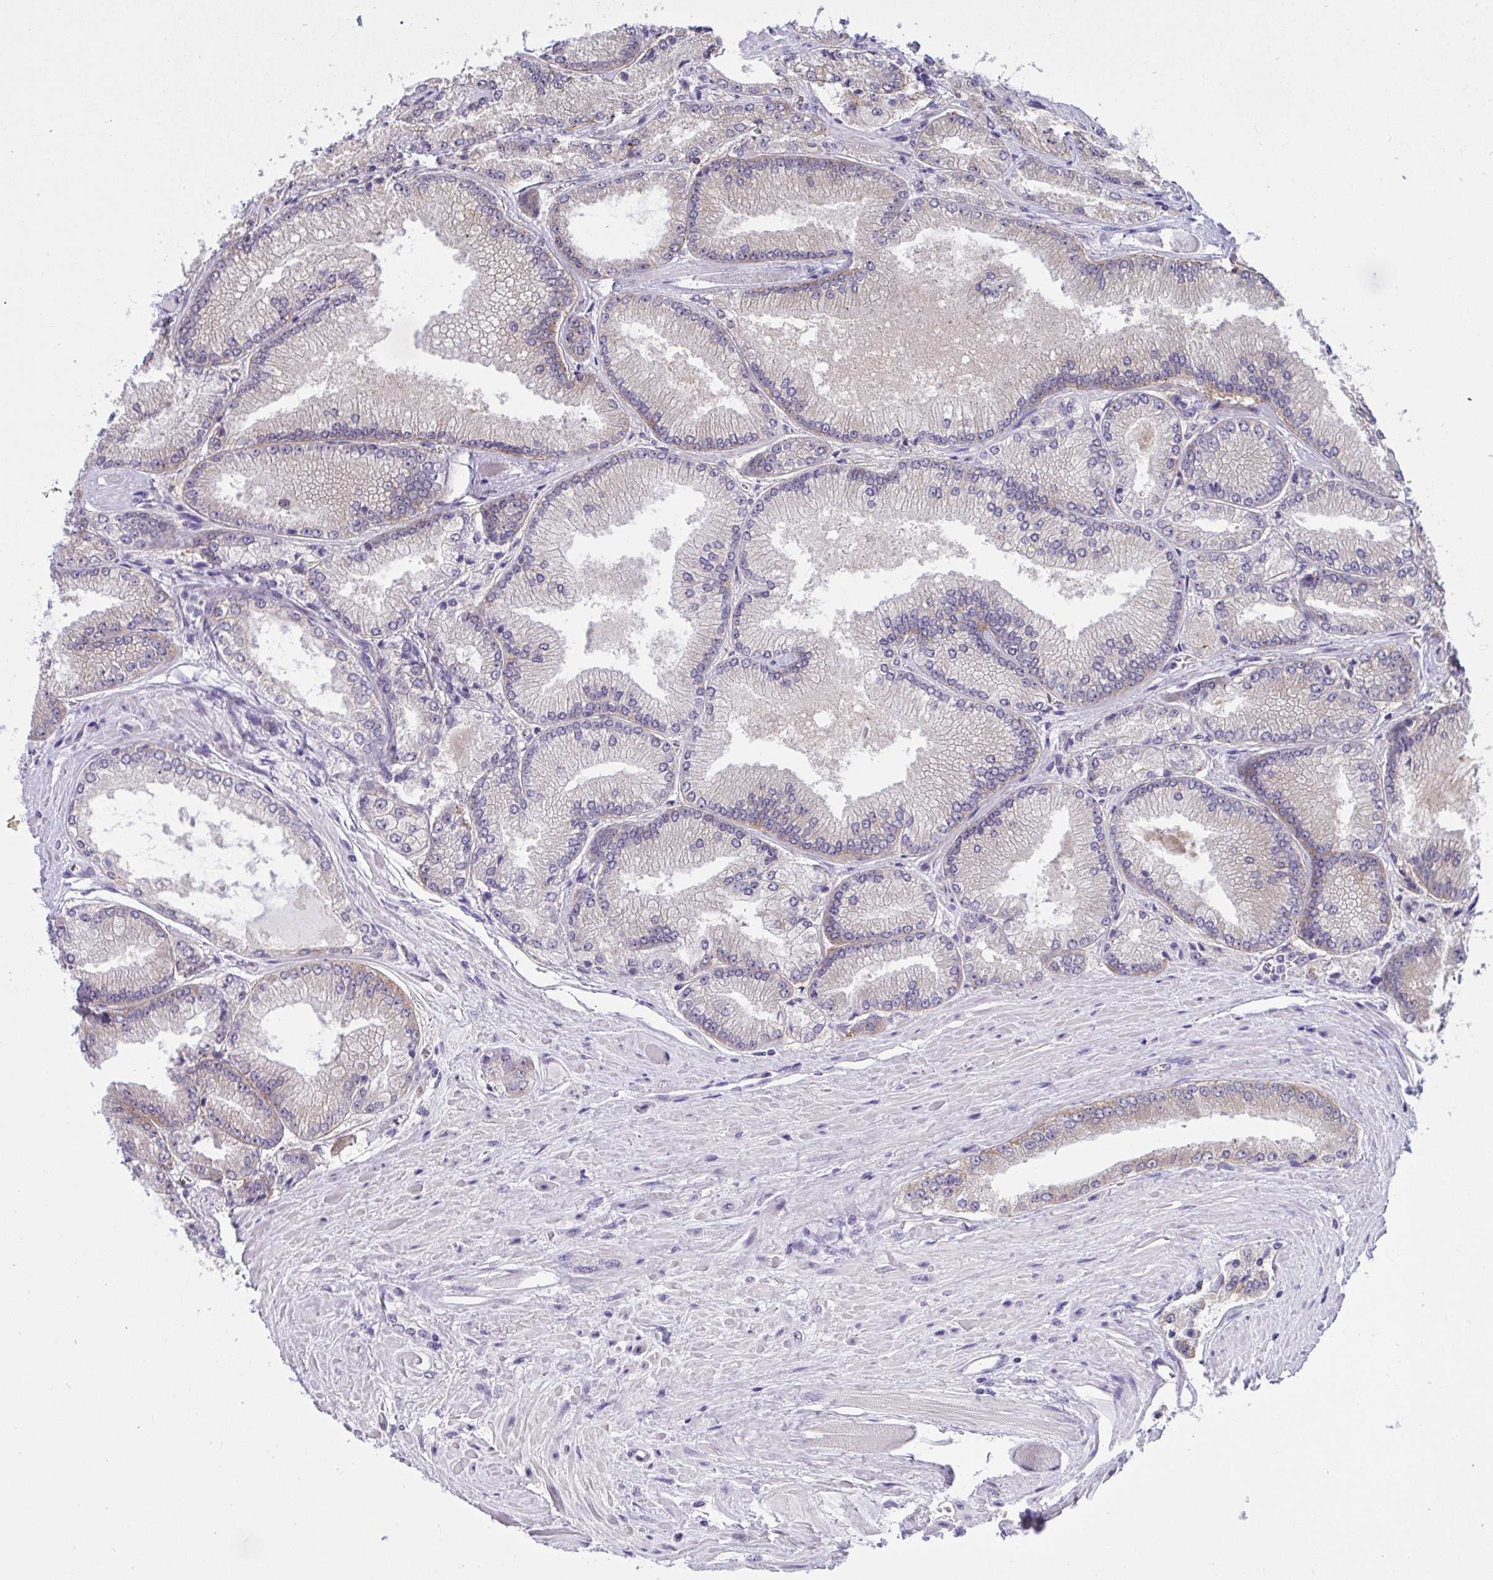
{"staining": {"intensity": "weak", "quantity": "<25%", "location": "cytoplasmic/membranous"}, "tissue": "prostate cancer", "cell_type": "Tumor cells", "image_type": "cancer", "snomed": [{"axis": "morphology", "description": "Adenocarcinoma, Low grade"}, {"axis": "topography", "description": "Prostate"}], "caption": "An image of prostate cancer stained for a protein demonstrates no brown staining in tumor cells.", "gene": "TMEM41A", "patient": {"sex": "male", "age": 67}}